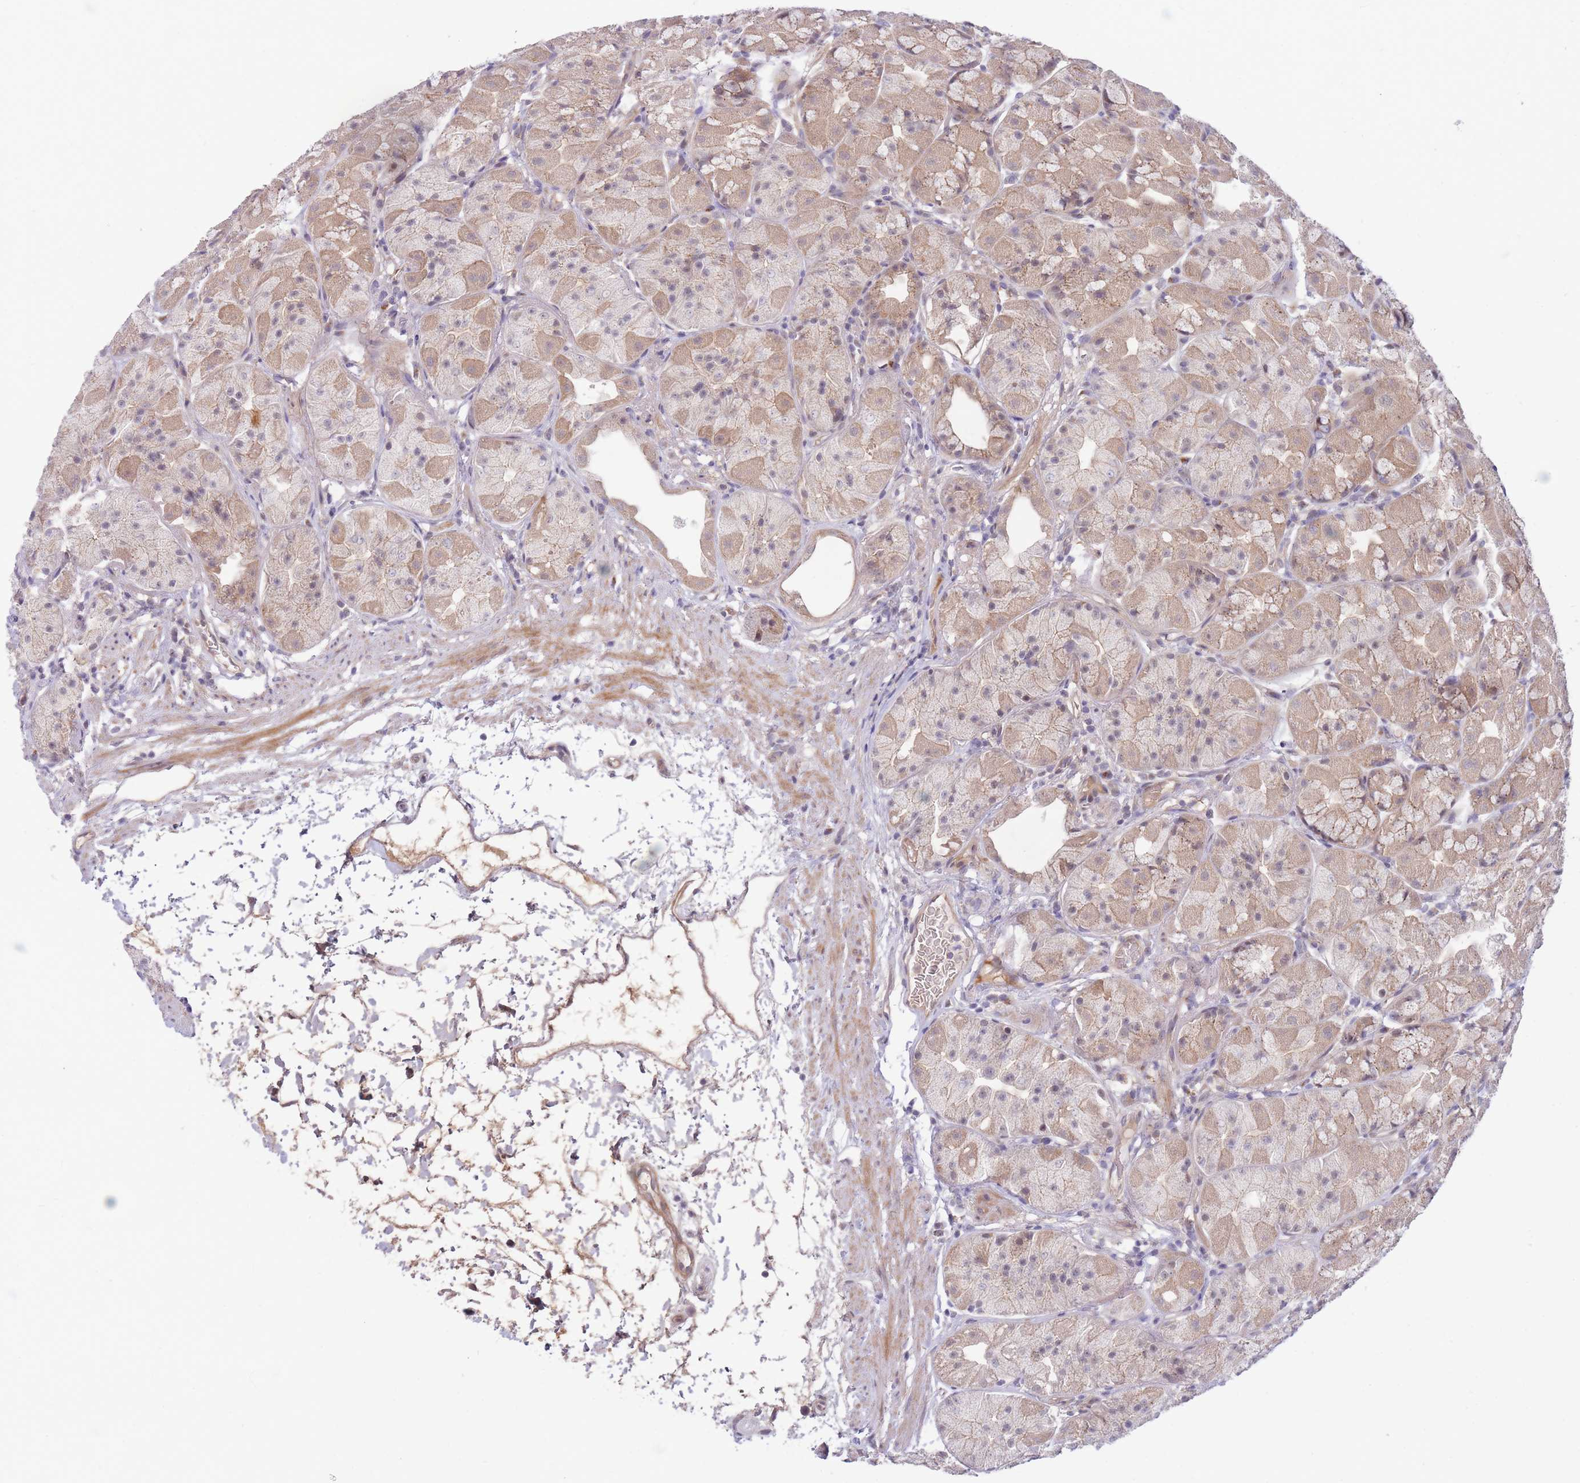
{"staining": {"intensity": "moderate", "quantity": "25%-75%", "location": "cytoplasmic/membranous"}, "tissue": "stomach", "cell_type": "Glandular cells", "image_type": "normal", "snomed": [{"axis": "morphology", "description": "Normal tissue, NOS"}, {"axis": "topography", "description": "Stomach"}], "caption": "Immunohistochemistry (IHC) staining of unremarkable stomach, which exhibits medium levels of moderate cytoplasmic/membranous staining in about 25%-75% of glandular cells indicating moderate cytoplasmic/membranous protein staining. The staining was performed using DAB (brown) for protein detection and nuclei were counterstained in hematoxylin (blue).", "gene": "APOL4", "patient": {"sex": "male", "age": 57}}